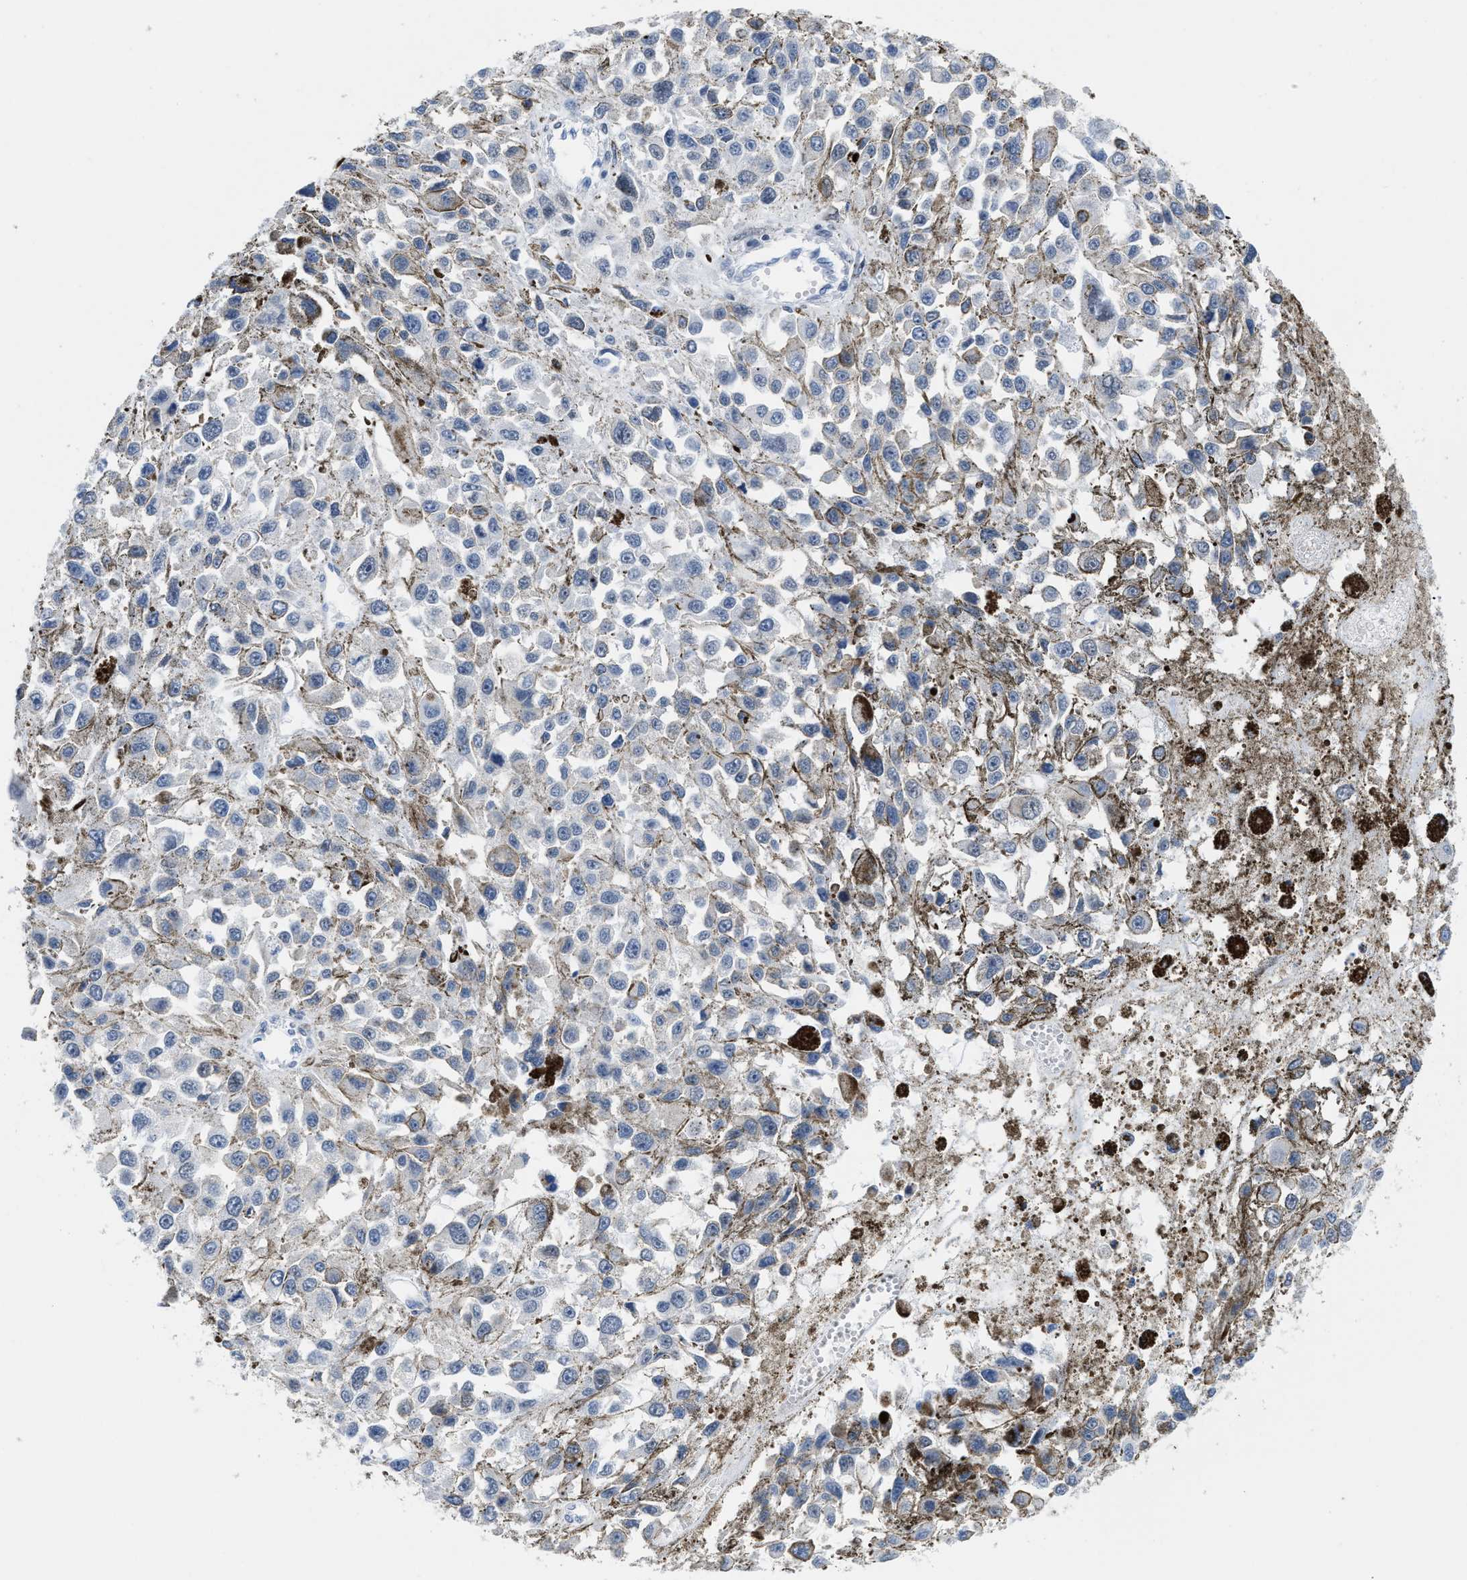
{"staining": {"intensity": "negative", "quantity": "none", "location": "none"}, "tissue": "melanoma", "cell_type": "Tumor cells", "image_type": "cancer", "snomed": [{"axis": "morphology", "description": "Malignant melanoma, Metastatic site"}, {"axis": "topography", "description": "Lymph node"}], "caption": "IHC of malignant melanoma (metastatic site) exhibits no positivity in tumor cells. (Immunohistochemistry (ihc), brightfield microscopy, high magnification).", "gene": "NFIX", "patient": {"sex": "male", "age": 59}}